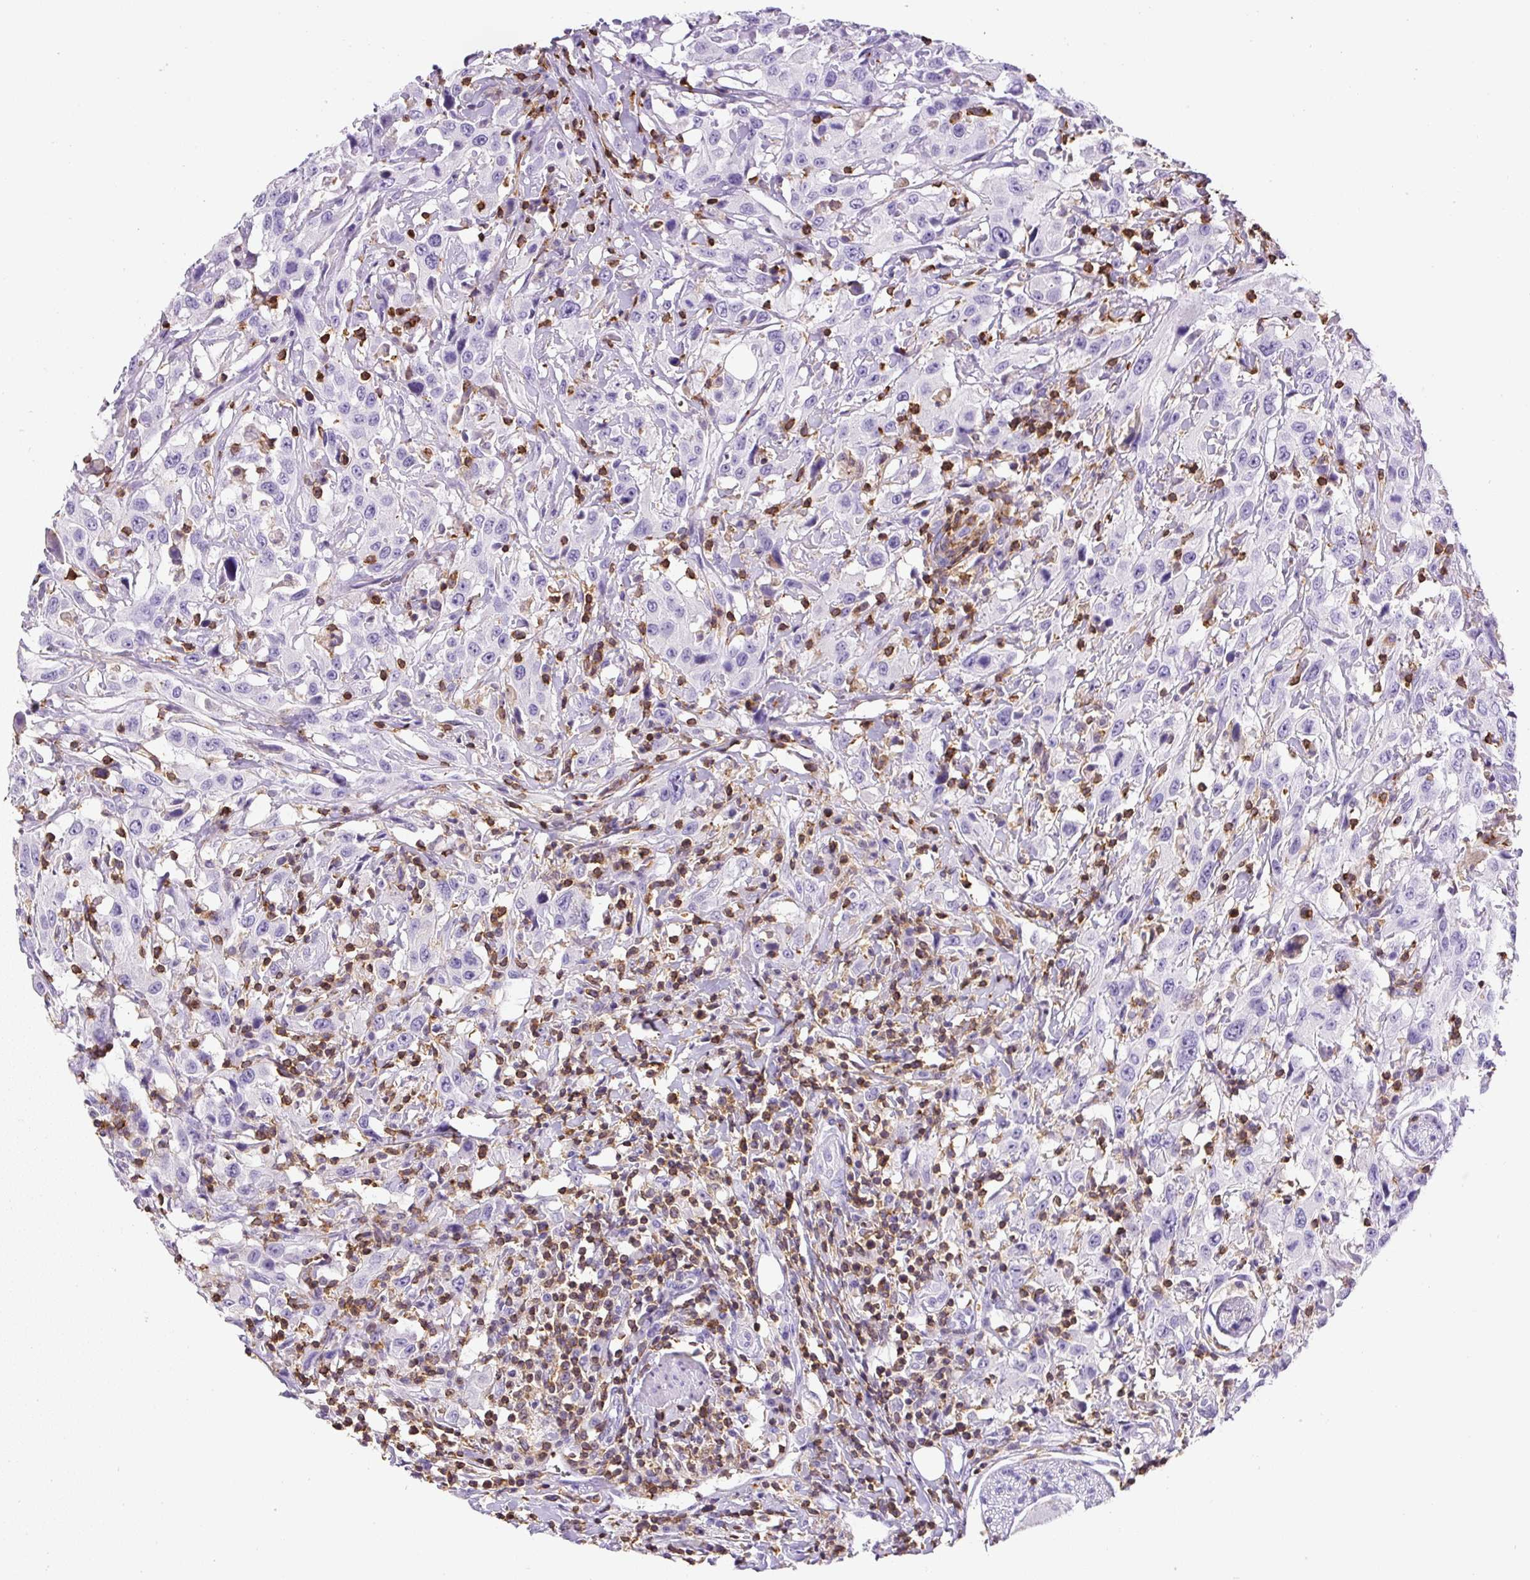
{"staining": {"intensity": "negative", "quantity": "none", "location": "none"}, "tissue": "urothelial cancer", "cell_type": "Tumor cells", "image_type": "cancer", "snomed": [{"axis": "morphology", "description": "Urothelial carcinoma, High grade"}, {"axis": "topography", "description": "Urinary bladder"}], "caption": "Urothelial cancer stained for a protein using IHC exhibits no staining tumor cells.", "gene": "FAM228B", "patient": {"sex": "male", "age": 61}}